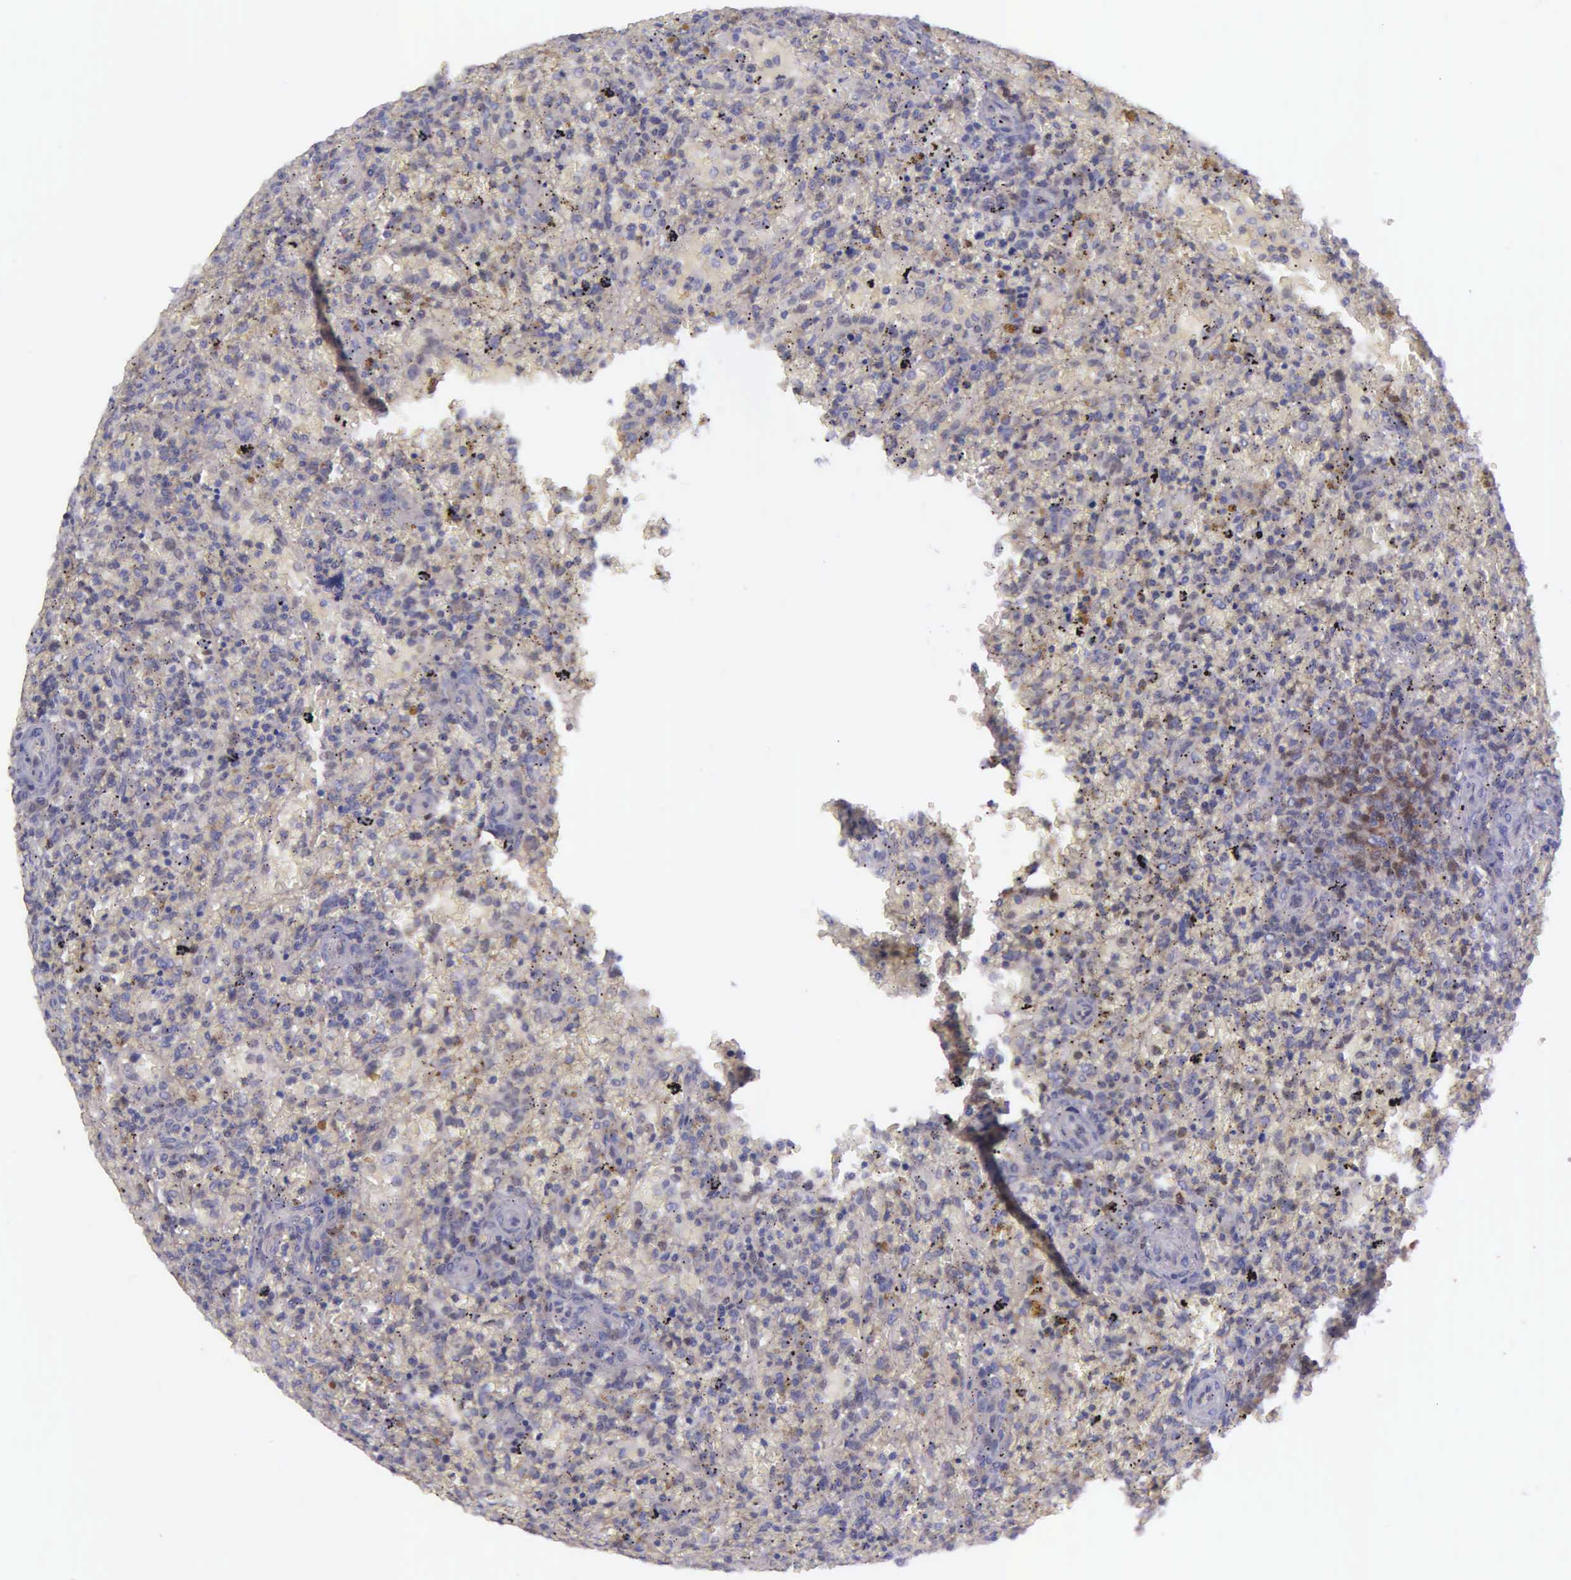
{"staining": {"intensity": "negative", "quantity": "none", "location": "none"}, "tissue": "lymphoma", "cell_type": "Tumor cells", "image_type": "cancer", "snomed": [{"axis": "morphology", "description": "Malignant lymphoma, non-Hodgkin's type, High grade"}, {"axis": "topography", "description": "Spleen"}, {"axis": "topography", "description": "Lymph node"}], "caption": "This histopathology image is of high-grade malignant lymphoma, non-Hodgkin's type stained with immunohistochemistry (IHC) to label a protein in brown with the nuclei are counter-stained blue. There is no positivity in tumor cells.", "gene": "MICAL3", "patient": {"sex": "female", "age": 70}}